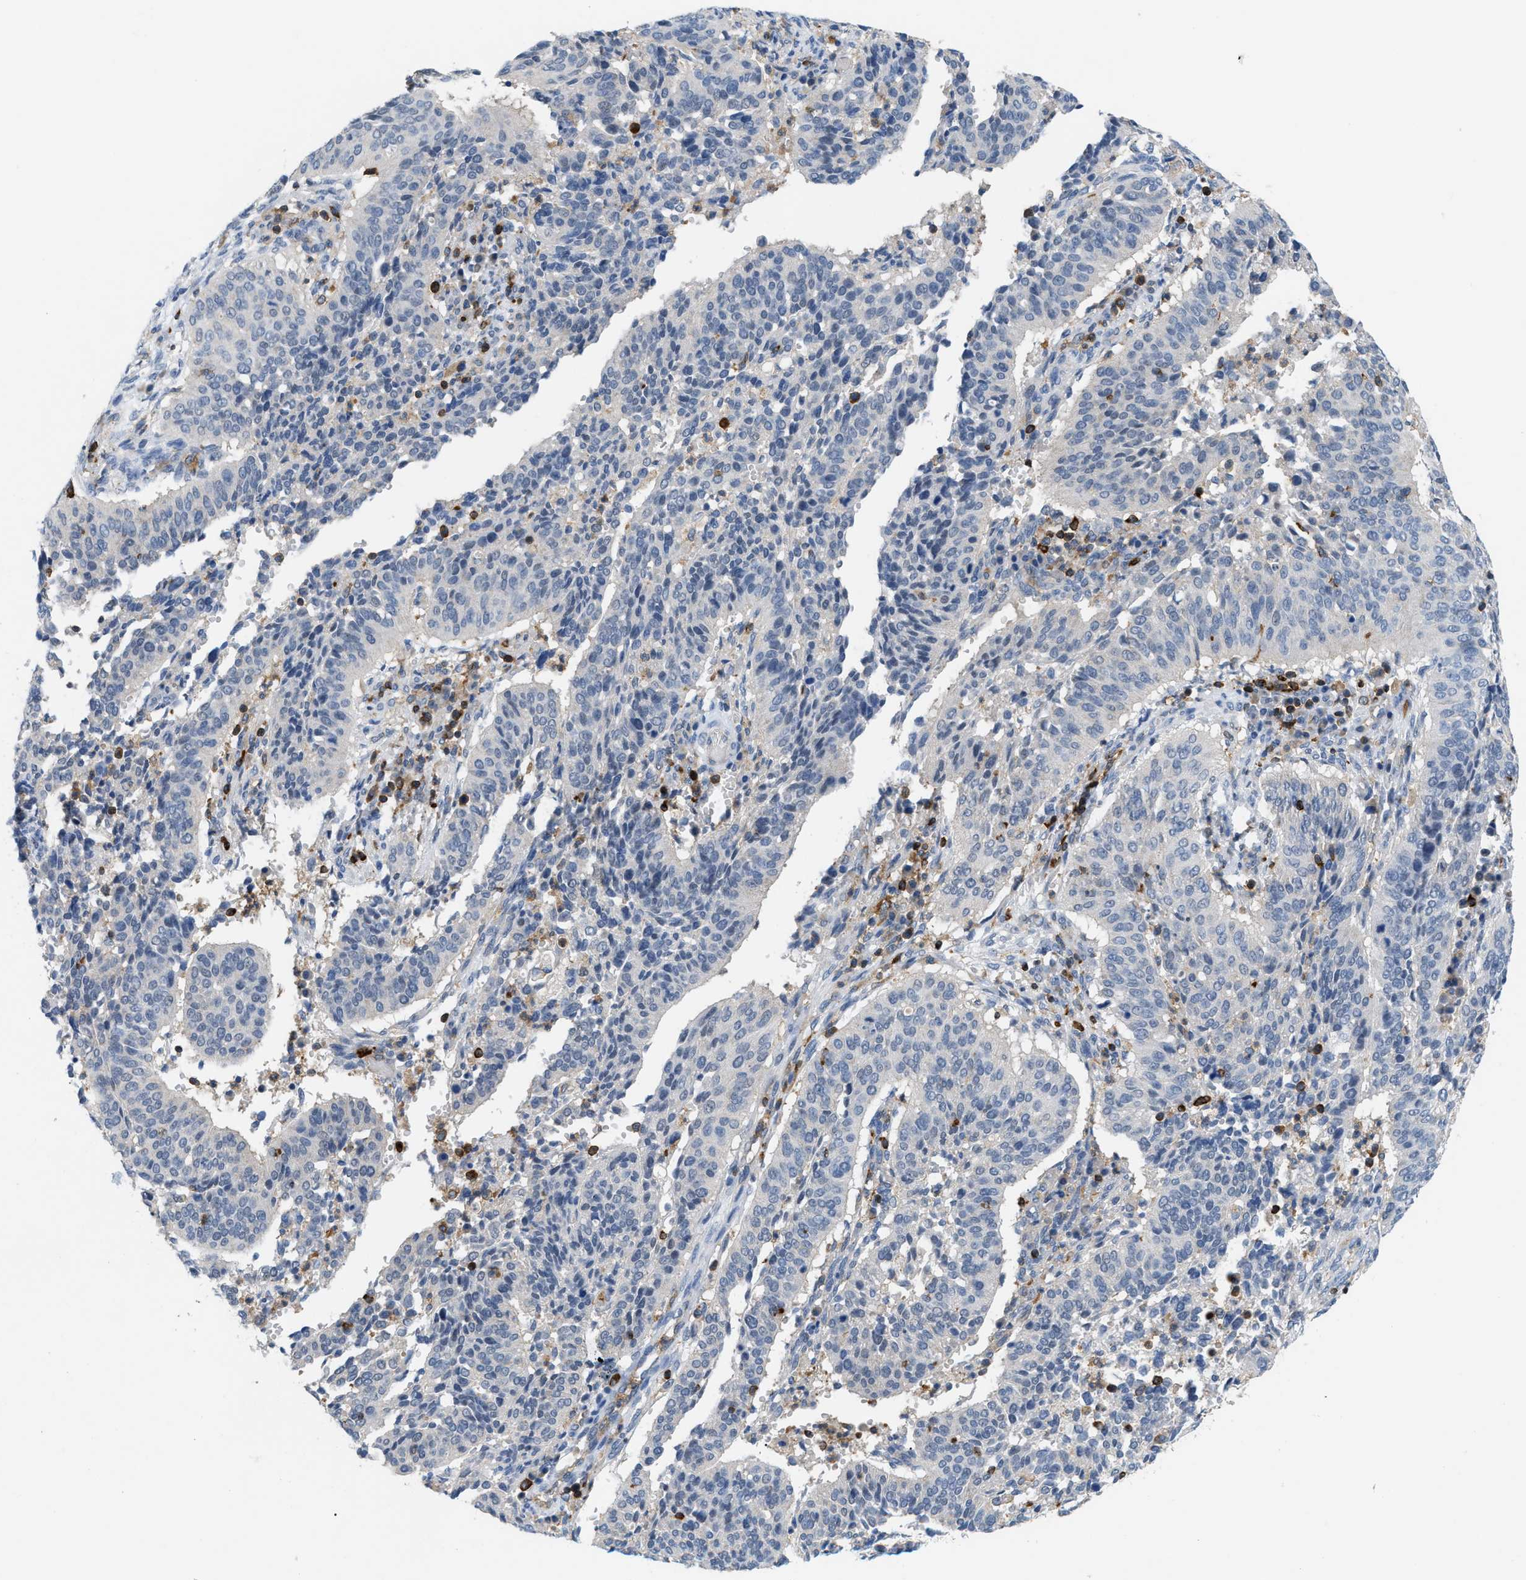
{"staining": {"intensity": "negative", "quantity": "none", "location": "none"}, "tissue": "cervical cancer", "cell_type": "Tumor cells", "image_type": "cancer", "snomed": [{"axis": "morphology", "description": "Normal tissue, NOS"}, {"axis": "morphology", "description": "Squamous cell carcinoma, NOS"}, {"axis": "topography", "description": "Cervix"}], "caption": "Squamous cell carcinoma (cervical) was stained to show a protein in brown. There is no significant positivity in tumor cells.", "gene": "INPP5D", "patient": {"sex": "female", "age": 39}}